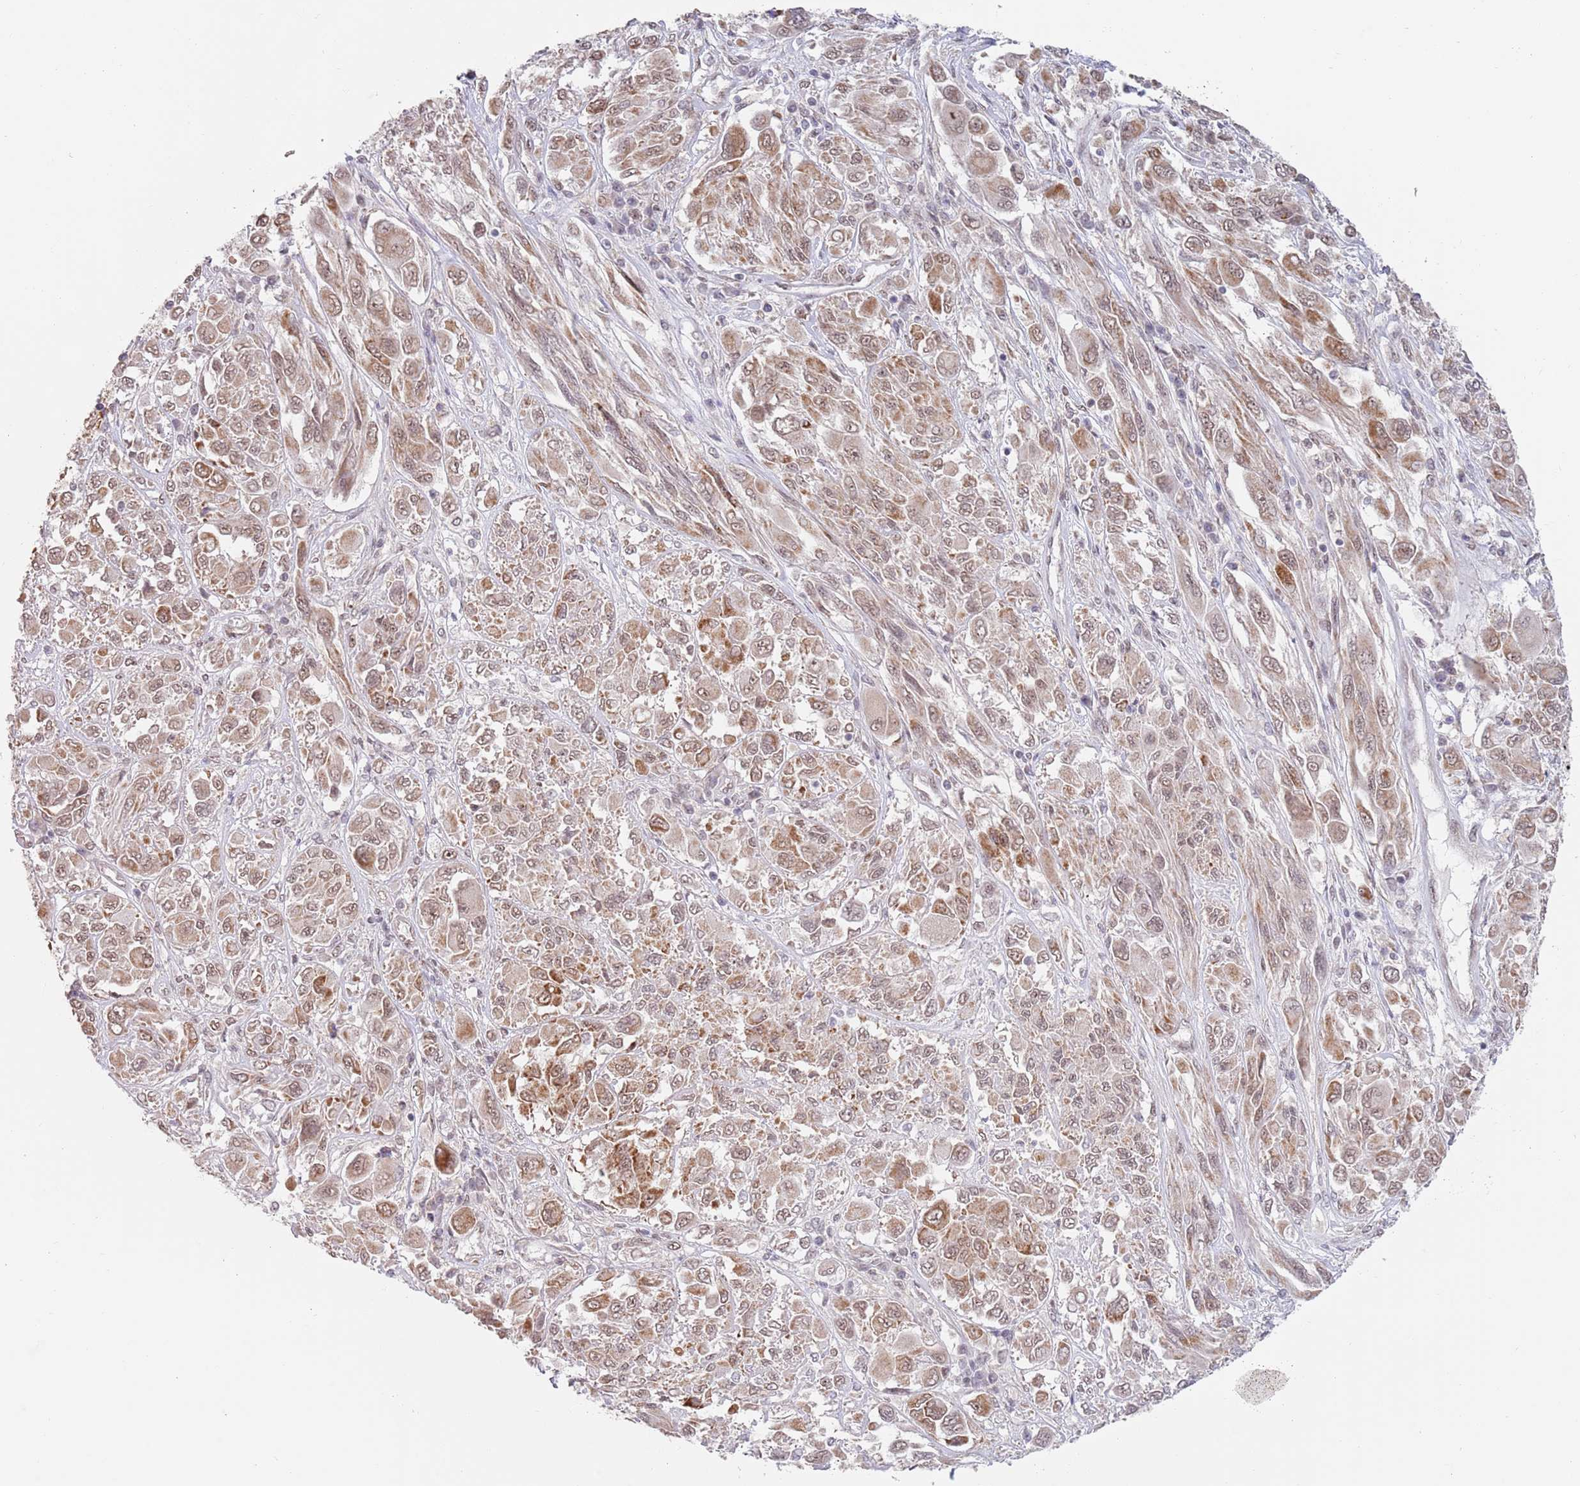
{"staining": {"intensity": "moderate", "quantity": ">75%", "location": "cytoplasmic/membranous,nuclear"}, "tissue": "melanoma", "cell_type": "Tumor cells", "image_type": "cancer", "snomed": [{"axis": "morphology", "description": "Malignant melanoma, NOS"}, {"axis": "topography", "description": "Skin"}], "caption": "A photomicrograph of malignant melanoma stained for a protein displays moderate cytoplasmic/membranous and nuclear brown staining in tumor cells.", "gene": "UQCC3", "patient": {"sex": "female", "age": 91}}